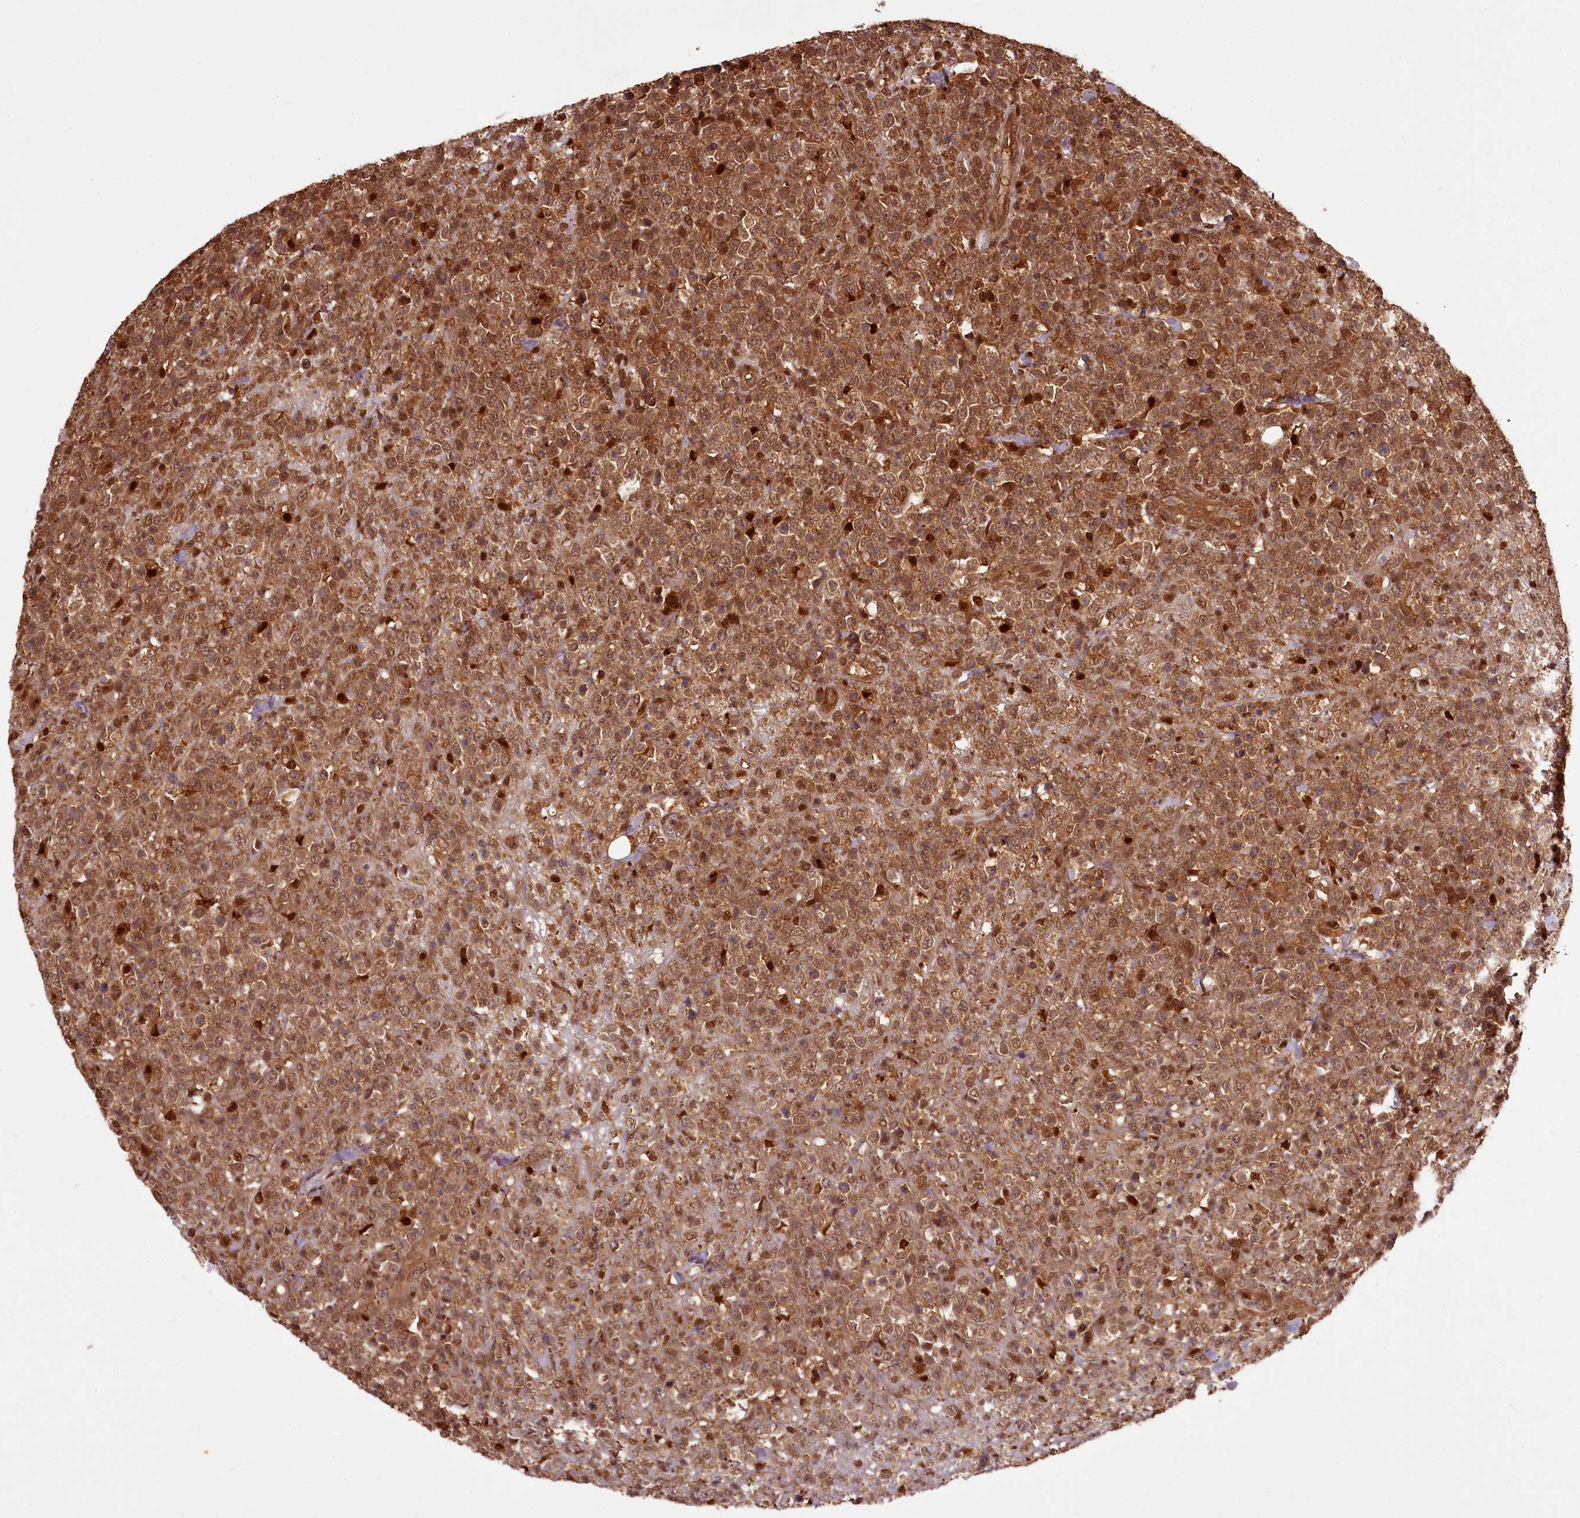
{"staining": {"intensity": "moderate", "quantity": ">75%", "location": "cytoplasmic/membranous,nuclear"}, "tissue": "lymphoma", "cell_type": "Tumor cells", "image_type": "cancer", "snomed": [{"axis": "morphology", "description": "Malignant lymphoma, non-Hodgkin's type, High grade"}, {"axis": "topography", "description": "Colon"}], "caption": "Immunohistochemistry histopathology image of high-grade malignant lymphoma, non-Hodgkin's type stained for a protein (brown), which shows medium levels of moderate cytoplasmic/membranous and nuclear staining in about >75% of tumor cells.", "gene": "NPRL2", "patient": {"sex": "female", "age": 53}}